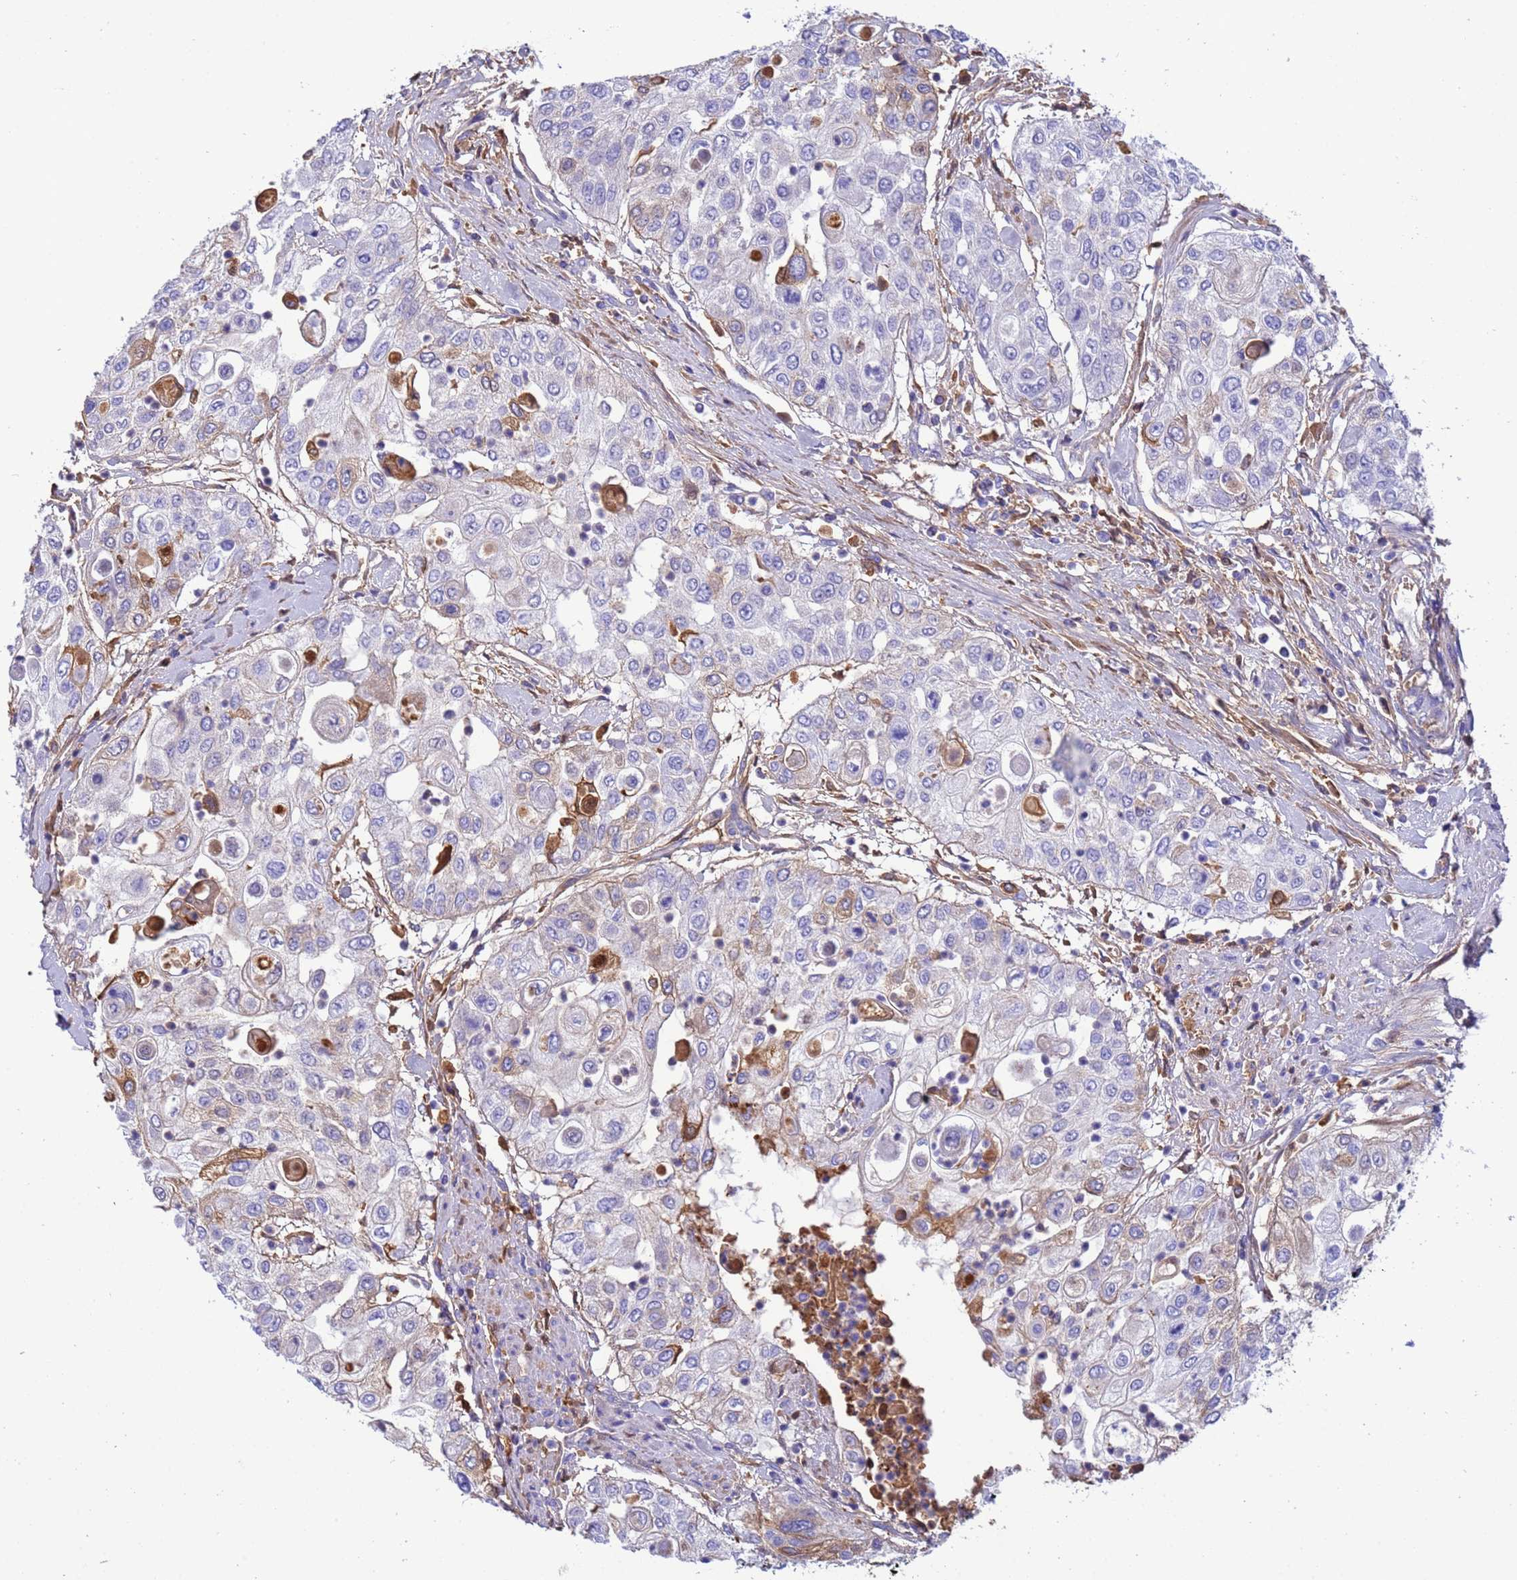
{"staining": {"intensity": "weak", "quantity": "<25%", "location": "cytoplasmic/membranous"}, "tissue": "urothelial cancer", "cell_type": "Tumor cells", "image_type": "cancer", "snomed": [{"axis": "morphology", "description": "Urothelial carcinoma, High grade"}, {"axis": "topography", "description": "Urinary bladder"}], "caption": "Urothelial carcinoma (high-grade) was stained to show a protein in brown. There is no significant staining in tumor cells.", "gene": "H1-7", "patient": {"sex": "female", "age": 79}}